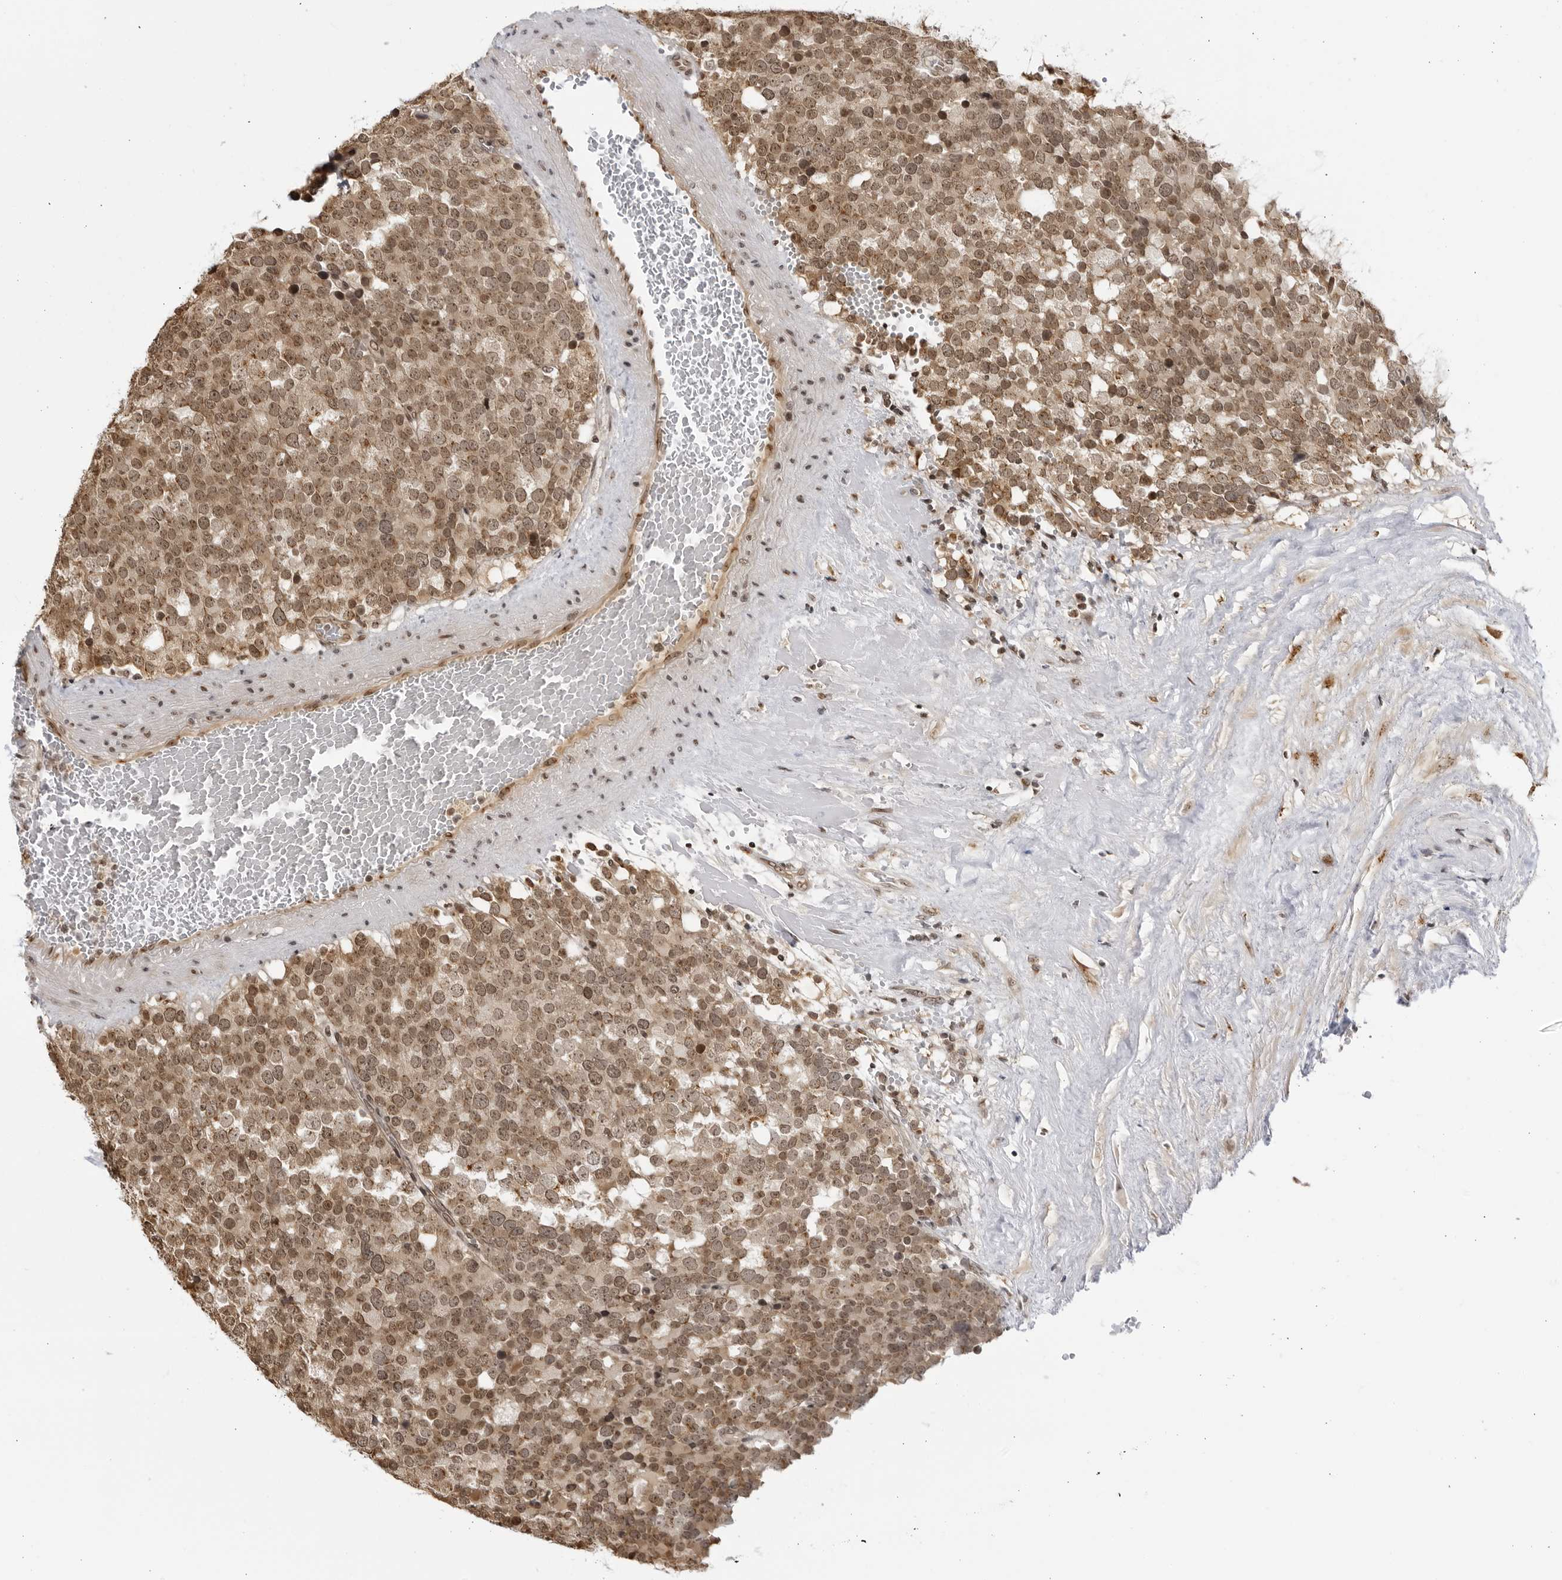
{"staining": {"intensity": "moderate", "quantity": ">75%", "location": "cytoplasmic/membranous,nuclear"}, "tissue": "testis cancer", "cell_type": "Tumor cells", "image_type": "cancer", "snomed": [{"axis": "morphology", "description": "Seminoma, NOS"}, {"axis": "topography", "description": "Testis"}], "caption": "This is an image of IHC staining of testis cancer (seminoma), which shows moderate positivity in the cytoplasmic/membranous and nuclear of tumor cells.", "gene": "RASGEF1C", "patient": {"sex": "male", "age": 71}}